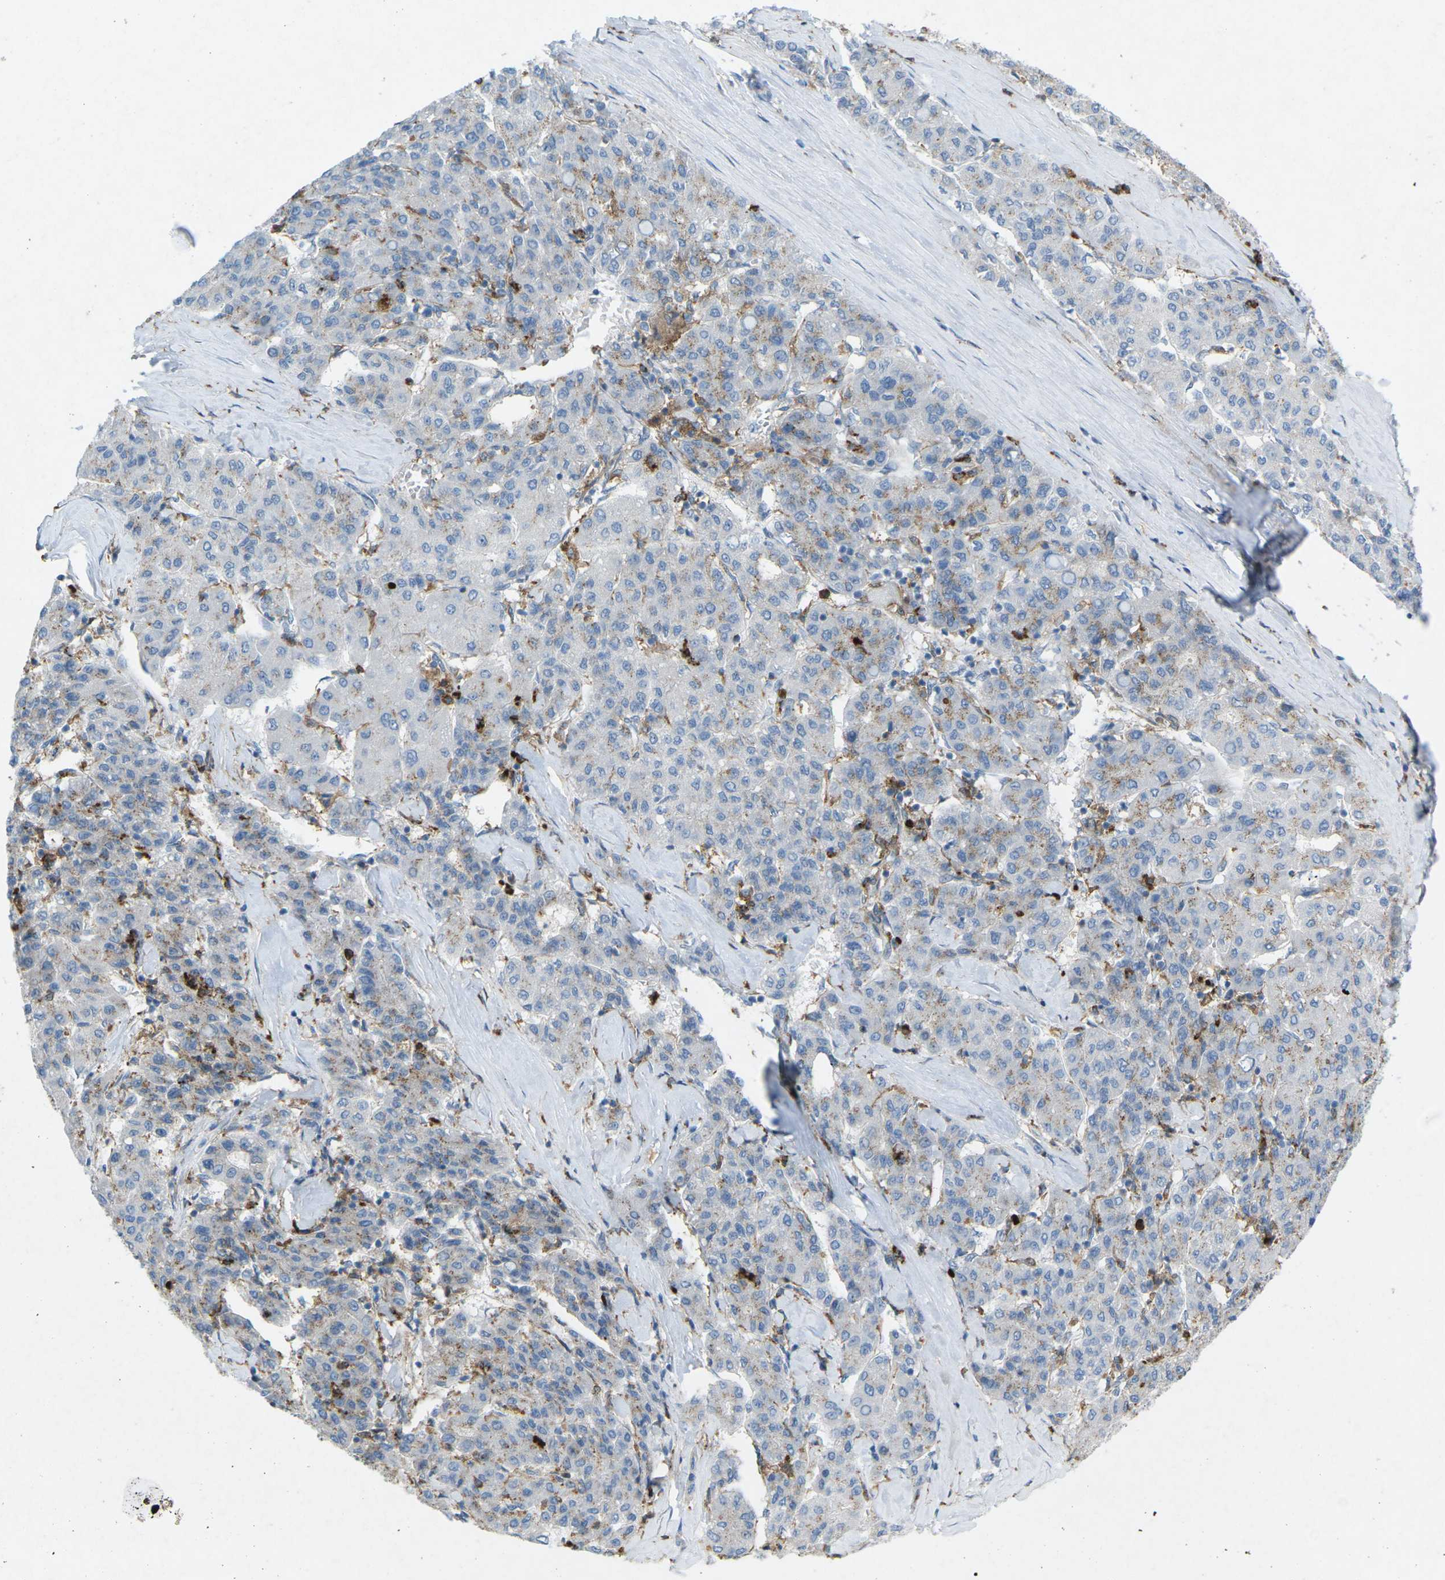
{"staining": {"intensity": "negative", "quantity": "none", "location": "none"}, "tissue": "liver cancer", "cell_type": "Tumor cells", "image_type": "cancer", "snomed": [{"axis": "morphology", "description": "Carcinoma, Hepatocellular, NOS"}, {"axis": "topography", "description": "Liver"}], "caption": "A photomicrograph of human liver cancer is negative for staining in tumor cells. The staining was performed using DAB to visualize the protein expression in brown, while the nuclei were stained in blue with hematoxylin (Magnification: 20x).", "gene": "STK11", "patient": {"sex": "male", "age": 65}}